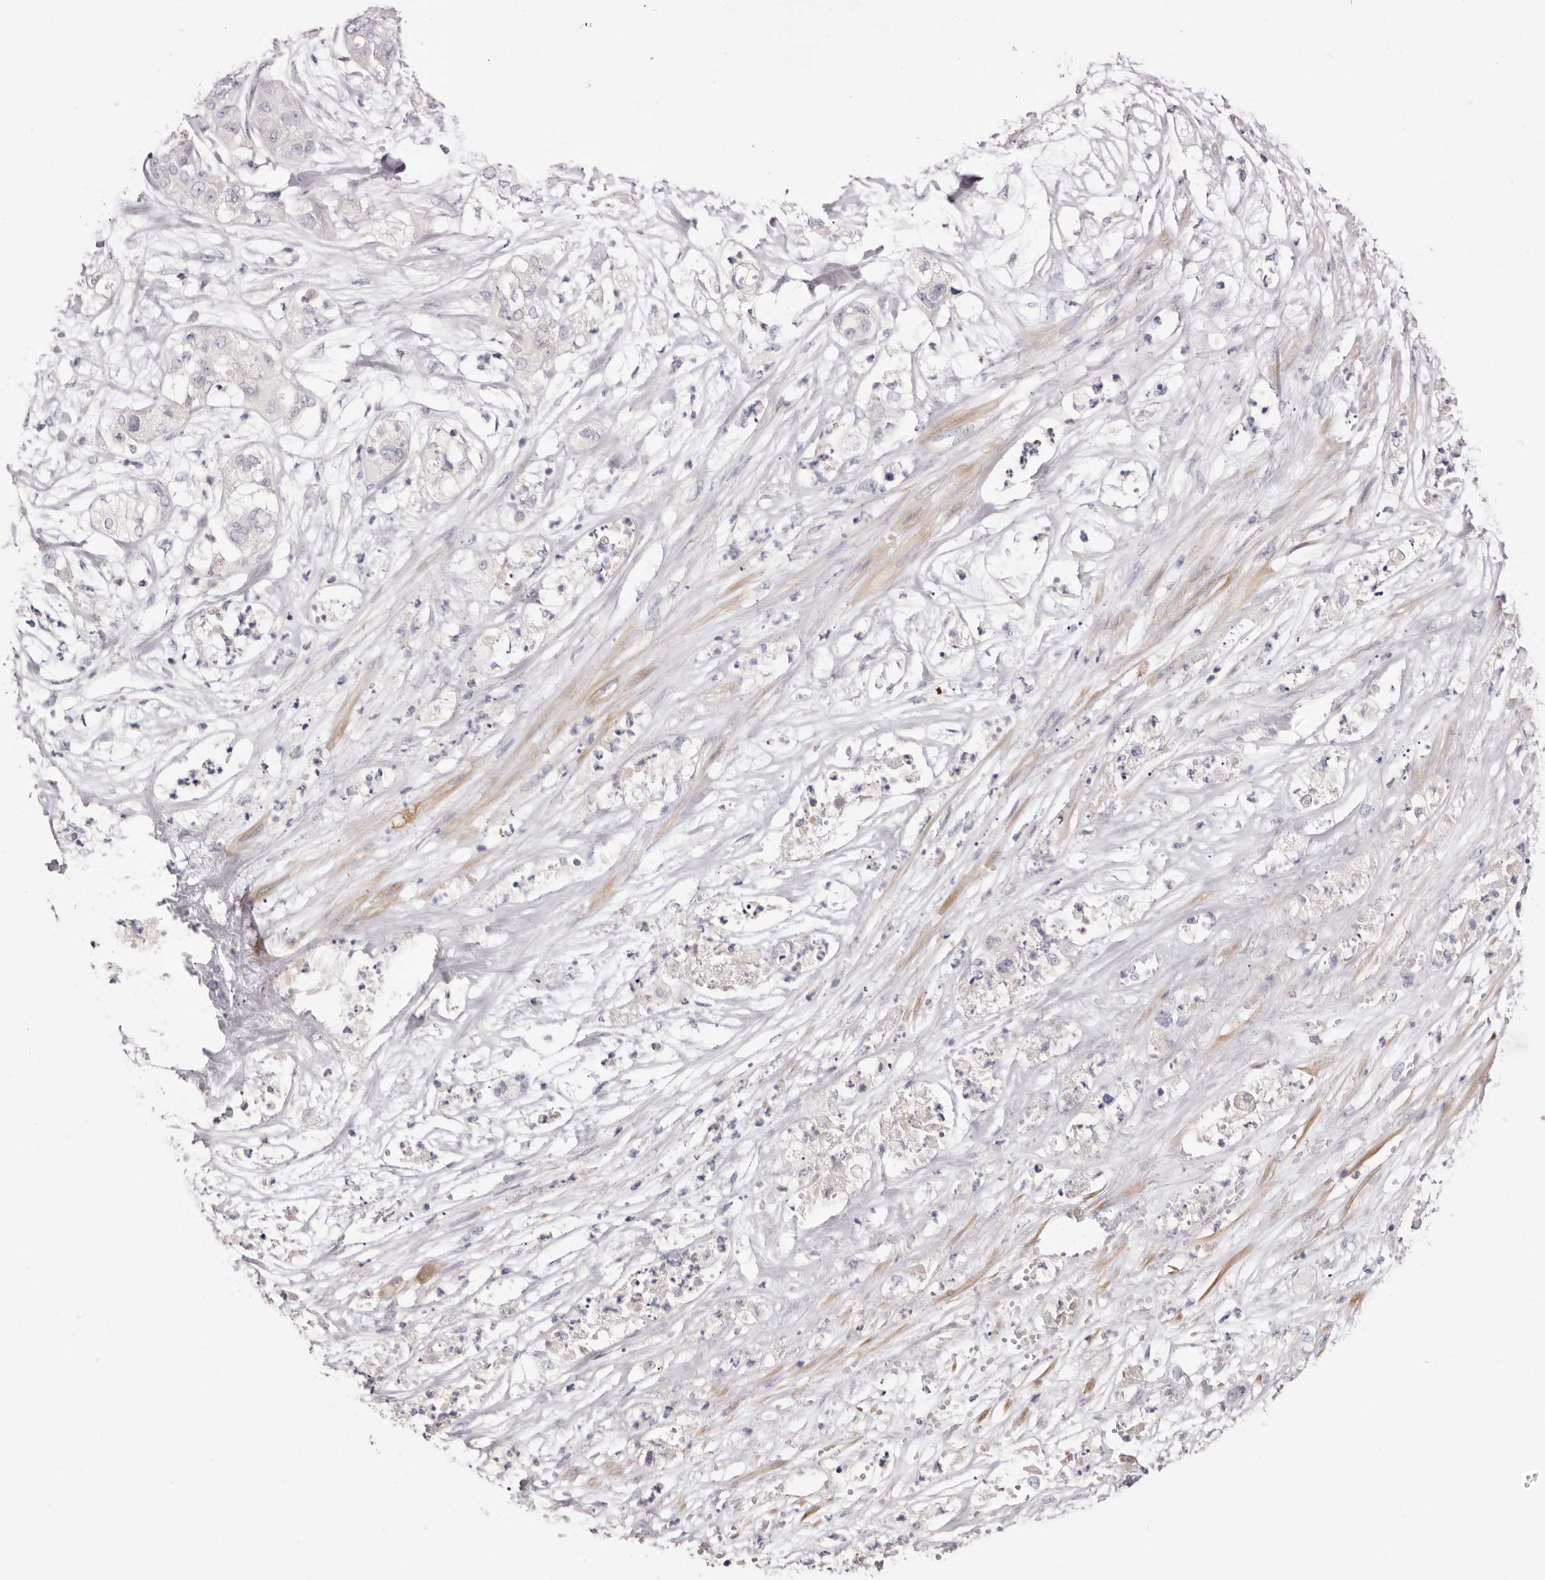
{"staining": {"intensity": "negative", "quantity": "none", "location": "none"}, "tissue": "pancreatic cancer", "cell_type": "Tumor cells", "image_type": "cancer", "snomed": [{"axis": "morphology", "description": "Adenocarcinoma, NOS"}, {"axis": "topography", "description": "Pancreas"}], "caption": "Tumor cells are negative for brown protein staining in adenocarcinoma (pancreatic). (Immunohistochemistry, brightfield microscopy, high magnification).", "gene": "S1PR5", "patient": {"sex": "female", "age": 78}}